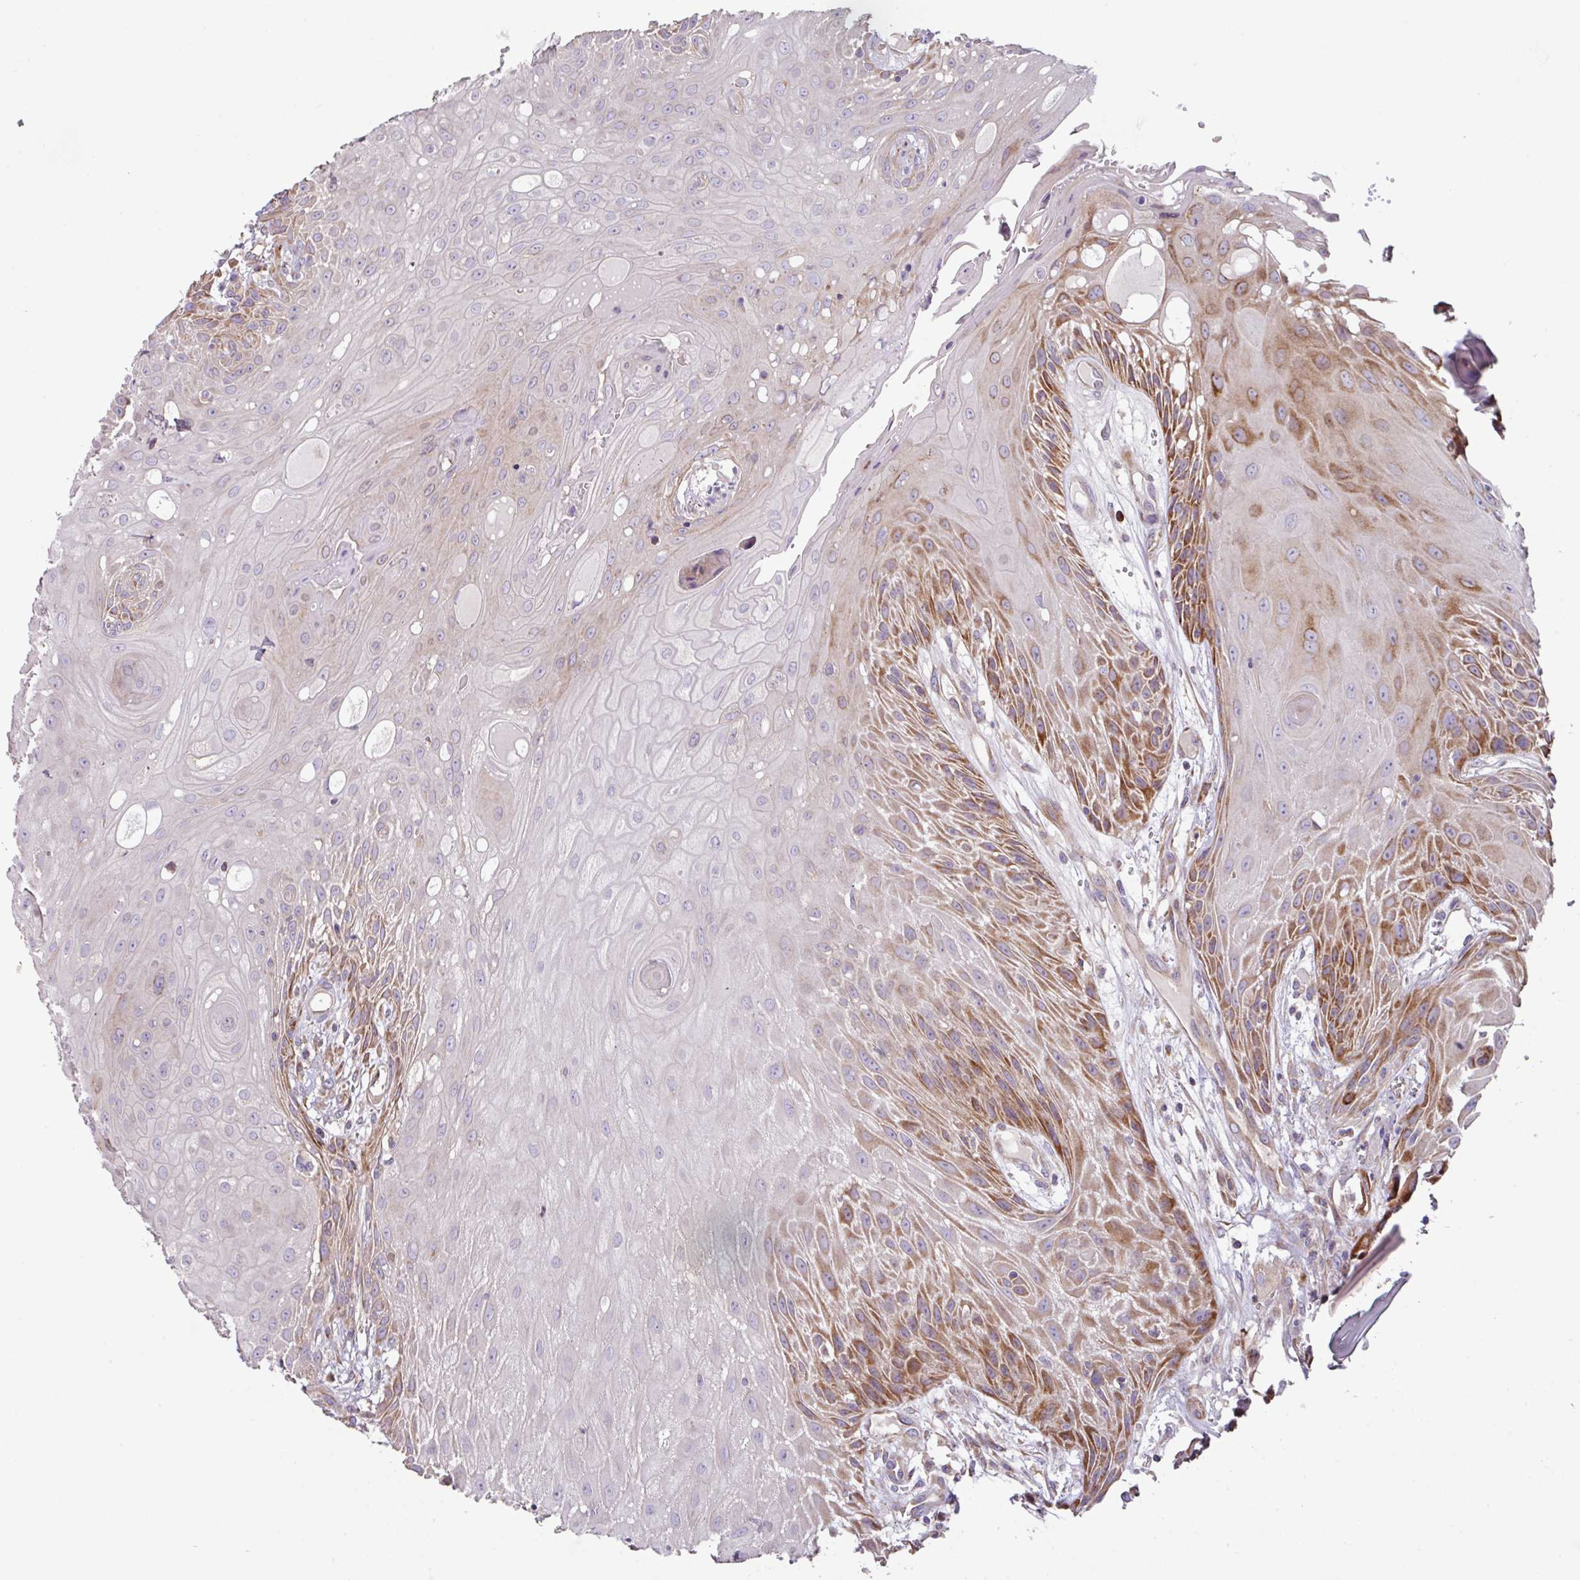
{"staining": {"intensity": "moderate", "quantity": "25%-75%", "location": "cytoplasmic/membranous"}, "tissue": "head and neck cancer", "cell_type": "Tumor cells", "image_type": "cancer", "snomed": [{"axis": "morphology", "description": "Squamous cell carcinoma, NOS"}, {"axis": "topography", "description": "Head-Neck"}], "caption": "Tumor cells display medium levels of moderate cytoplasmic/membranous expression in about 25%-75% of cells in human head and neck cancer.", "gene": "MRRF", "patient": {"sex": "female", "age": 73}}